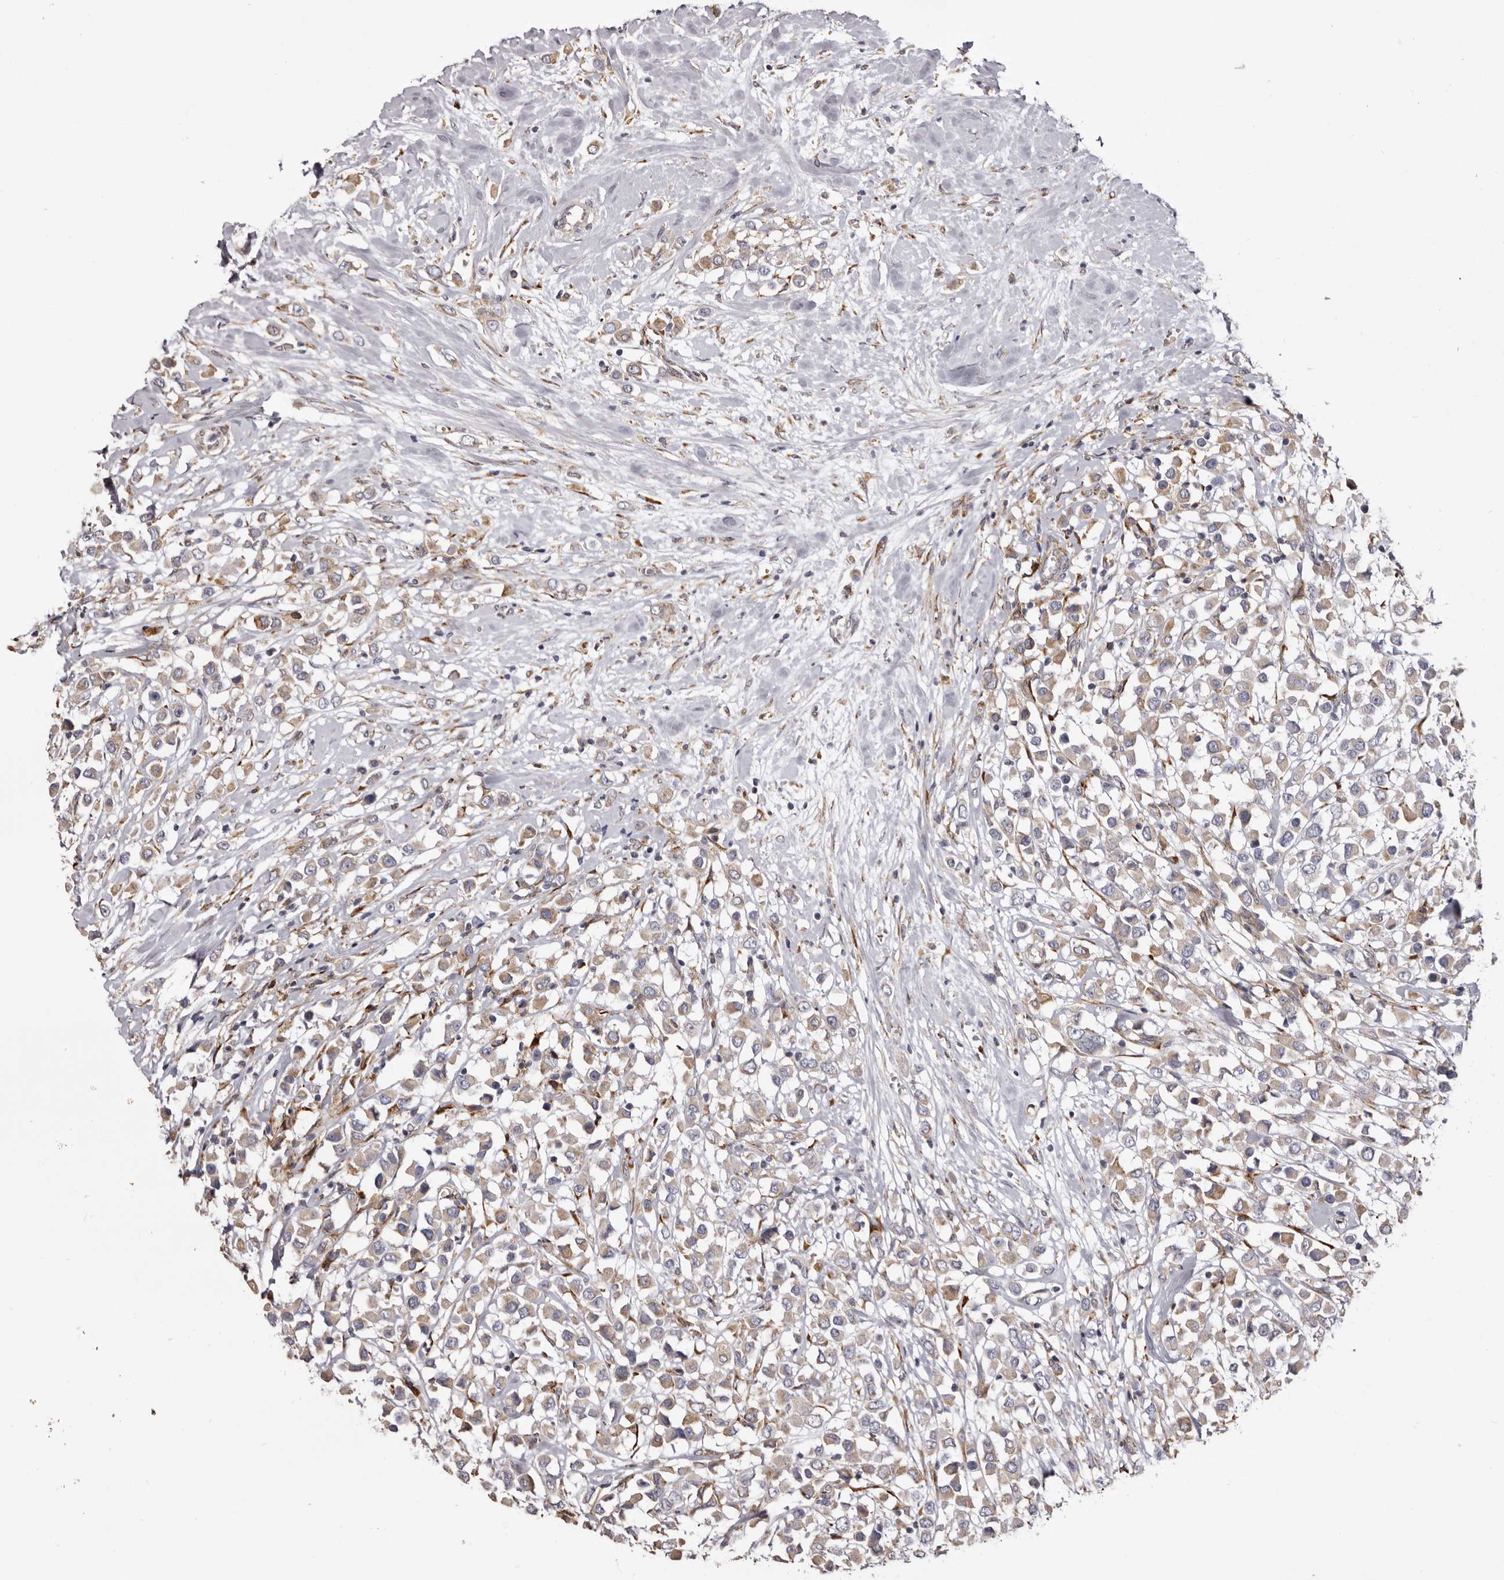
{"staining": {"intensity": "weak", "quantity": ">75%", "location": "cytoplasmic/membranous"}, "tissue": "breast cancer", "cell_type": "Tumor cells", "image_type": "cancer", "snomed": [{"axis": "morphology", "description": "Duct carcinoma"}, {"axis": "topography", "description": "Breast"}], "caption": "Brown immunohistochemical staining in human breast cancer exhibits weak cytoplasmic/membranous expression in about >75% of tumor cells.", "gene": "PIGX", "patient": {"sex": "female", "age": 61}}